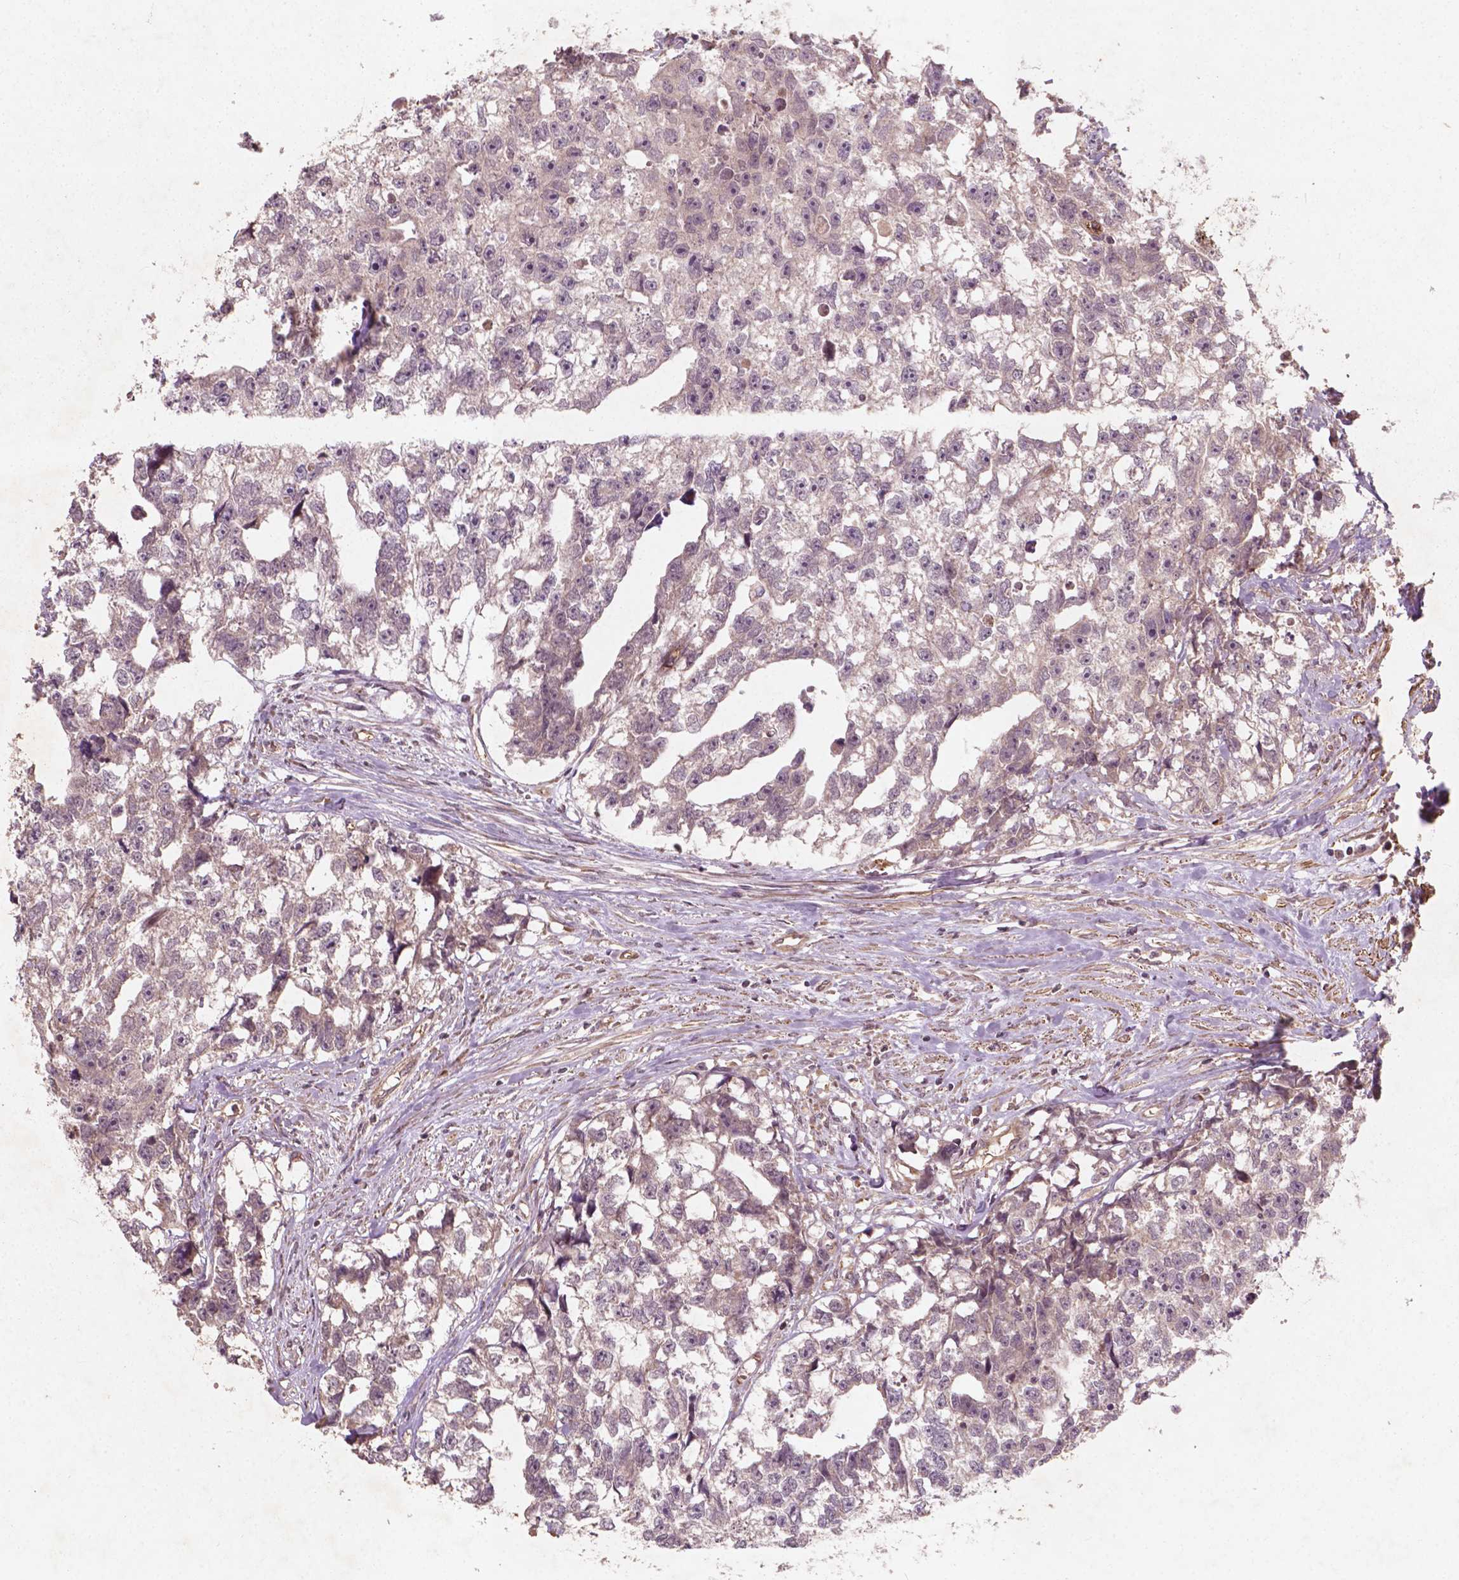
{"staining": {"intensity": "weak", "quantity": "<25%", "location": "cytoplasmic/membranous"}, "tissue": "testis cancer", "cell_type": "Tumor cells", "image_type": "cancer", "snomed": [{"axis": "morphology", "description": "Carcinoma, Embryonal, NOS"}, {"axis": "morphology", "description": "Teratoma, malignant, NOS"}, {"axis": "topography", "description": "Testis"}], "caption": "DAB (3,3'-diaminobenzidine) immunohistochemical staining of human testis cancer (malignant teratoma) displays no significant staining in tumor cells.", "gene": "CYFIP2", "patient": {"sex": "male", "age": 44}}